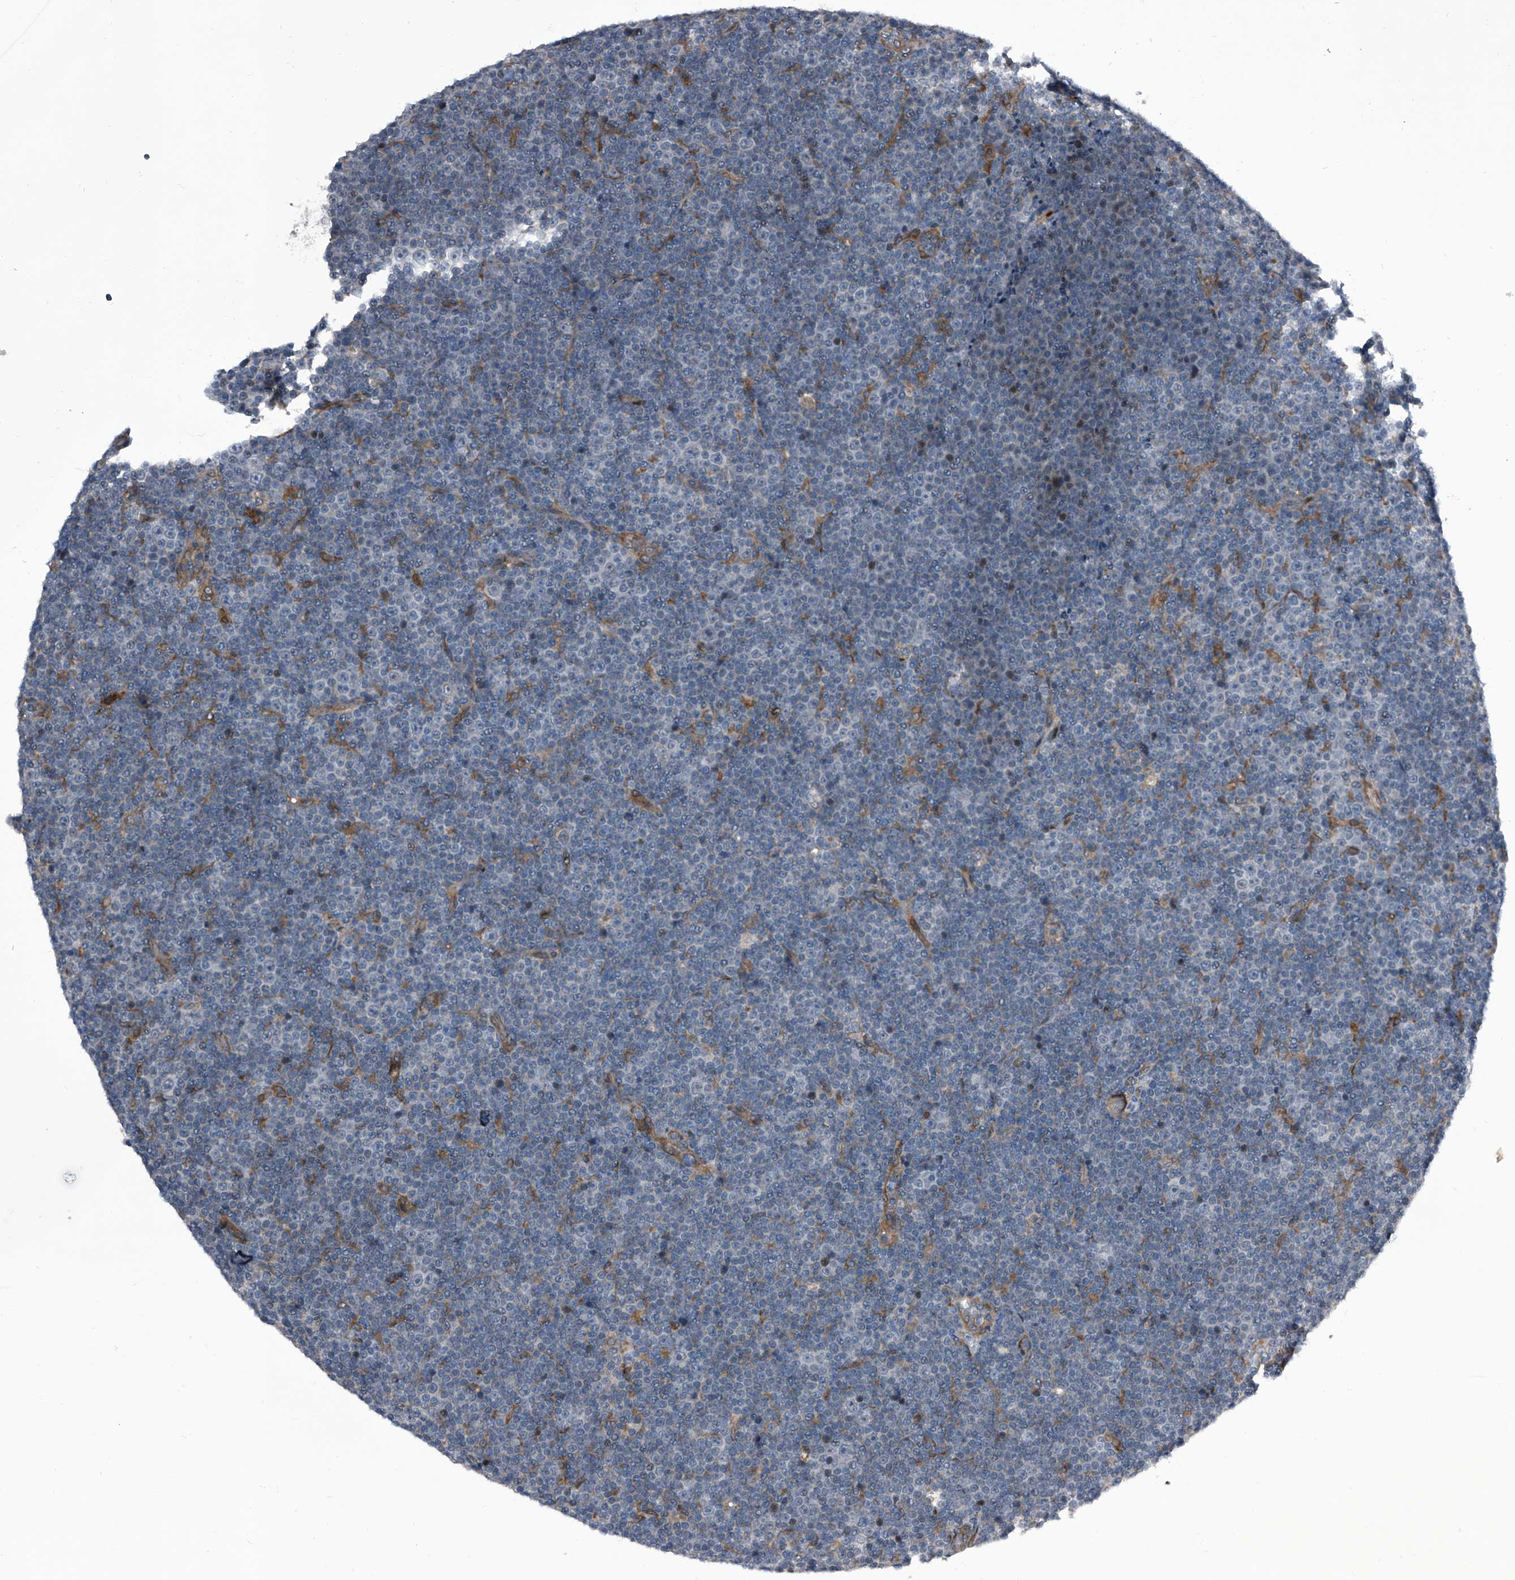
{"staining": {"intensity": "negative", "quantity": "none", "location": "none"}, "tissue": "lymphoma", "cell_type": "Tumor cells", "image_type": "cancer", "snomed": [{"axis": "morphology", "description": "Malignant lymphoma, non-Hodgkin's type, Low grade"}, {"axis": "topography", "description": "Lymph node"}], "caption": "Human lymphoma stained for a protein using immunohistochemistry (IHC) demonstrates no staining in tumor cells.", "gene": "ELK4", "patient": {"sex": "female", "age": 67}}